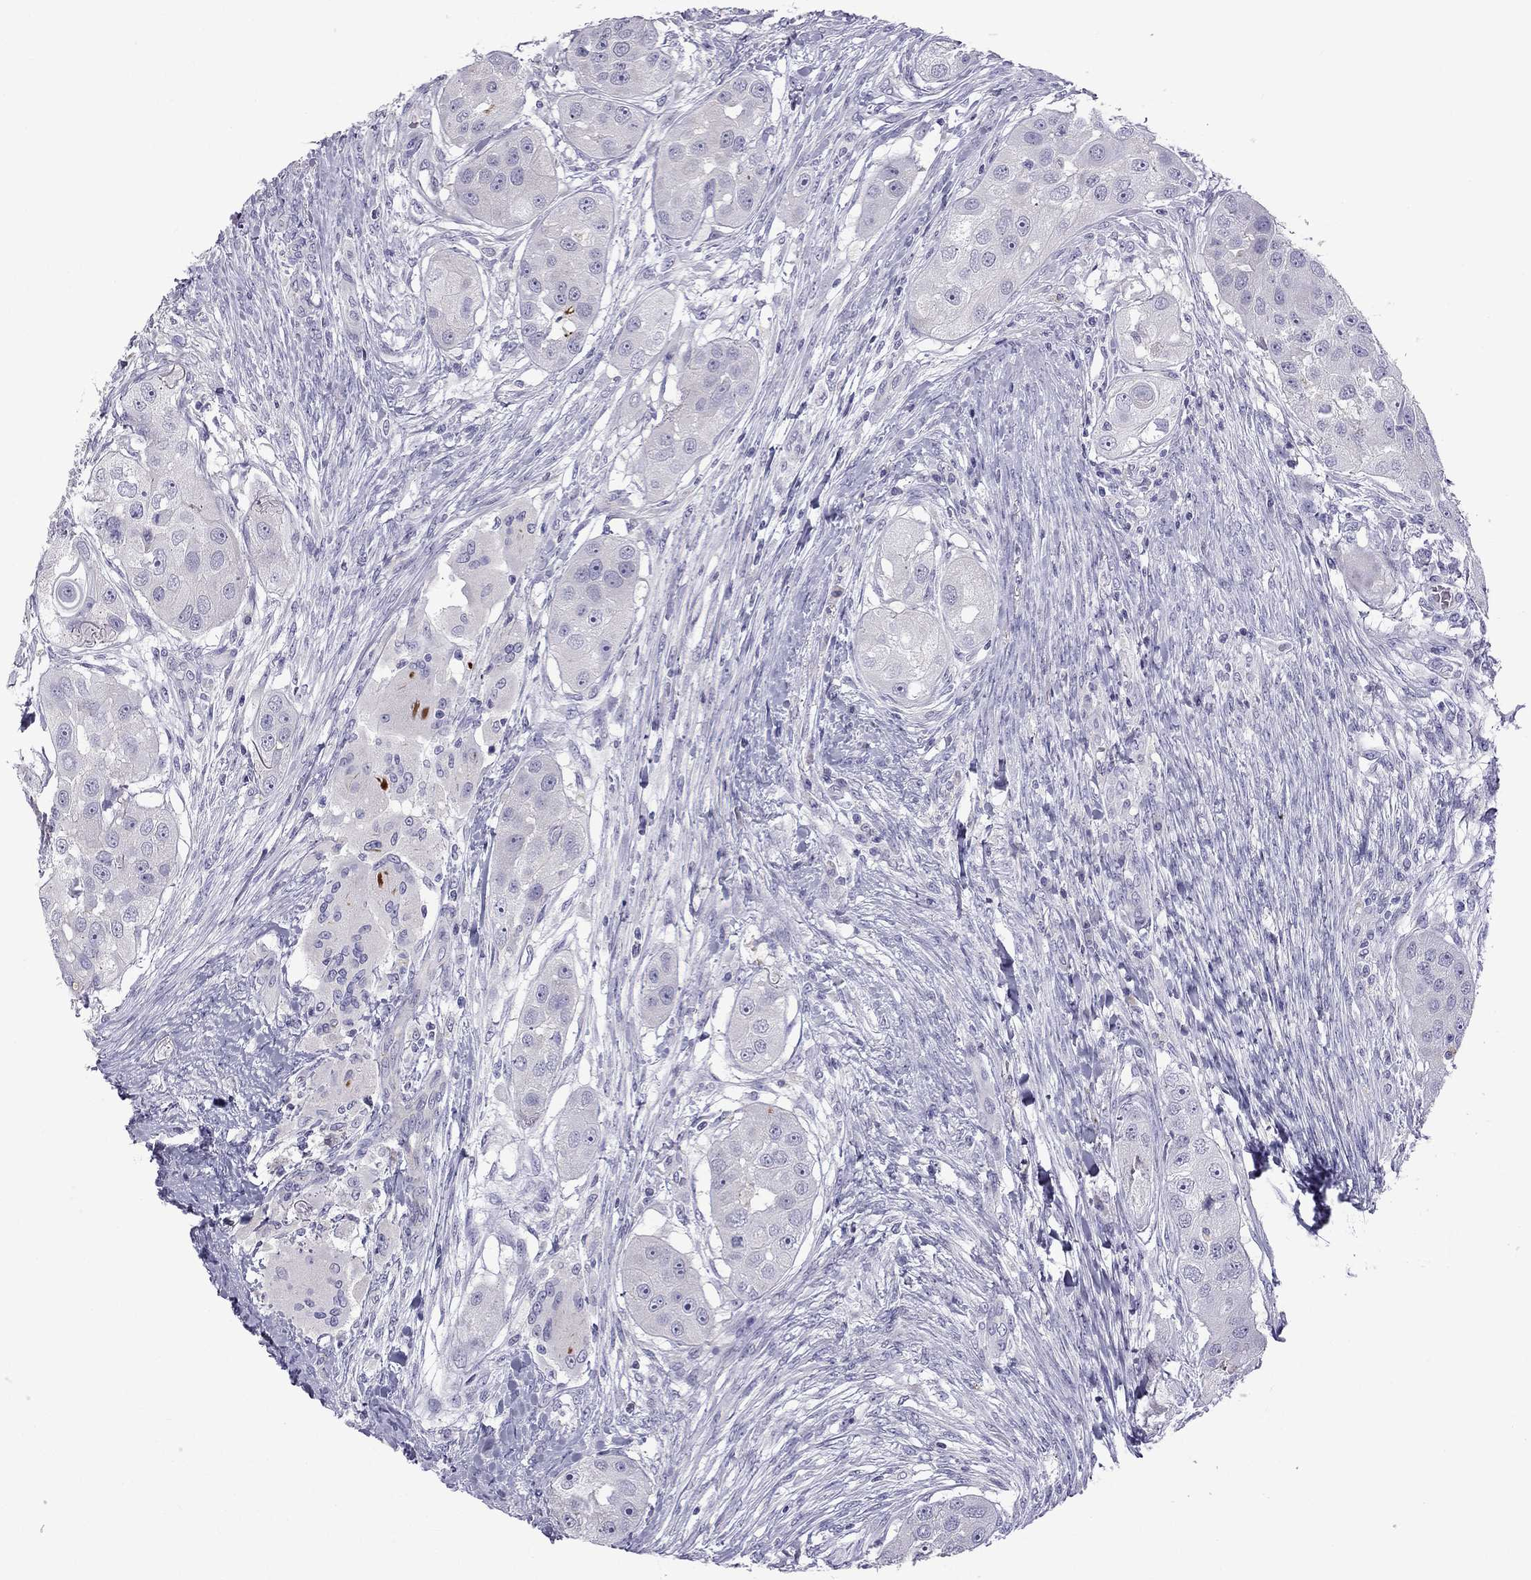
{"staining": {"intensity": "negative", "quantity": "none", "location": "none"}, "tissue": "head and neck cancer", "cell_type": "Tumor cells", "image_type": "cancer", "snomed": [{"axis": "morphology", "description": "Squamous cell carcinoma, NOS"}, {"axis": "topography", "description": "Head-Neck"}], "caption": "Tumor cells are negative for brown protein staining in head and neck squamous cell carcinoma.", "gene": "STOML3", "patient": {"sex": "male", "age": 51}}